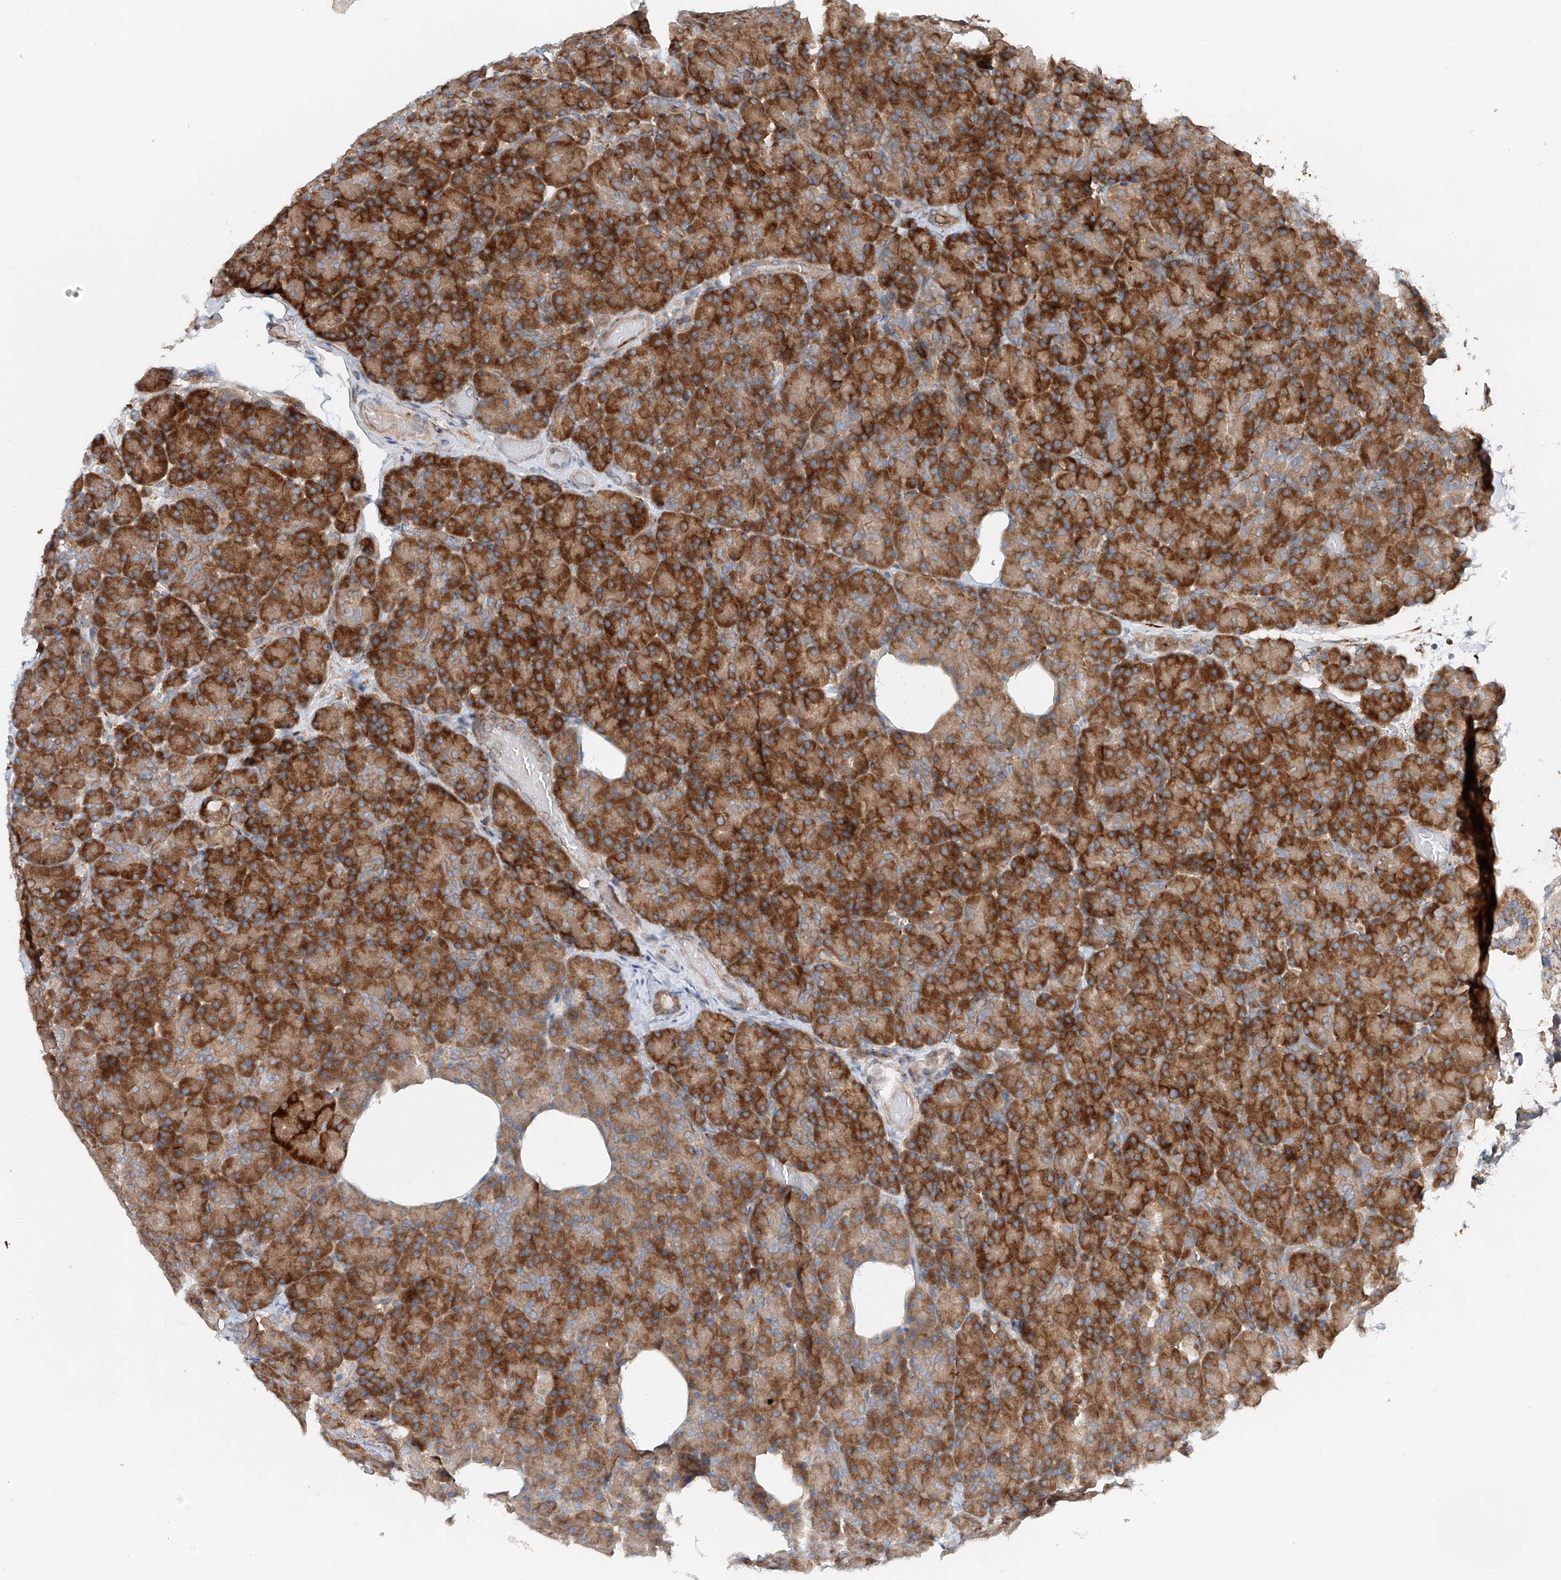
{"staining": {"intensity": "strong", "quantity": "25%-75%", "location": "cytoplasmic/membranous"}, "tissue": "pancreas", "cell_type": "Exocrine glandular cells", "image_type": "normal", "snomed": [{"axis": "morphology", "description": "Normal tissue, NOS"}, {"axis": "topography", "description": "Pancreas"}], "caption": "Protein expression analysis of unremarkable human pancreas reveals strong cytoplasmic/membranous expression in approximately 25%-75% of exocrine glandular cells.", "gene": "SNAP29", "patient": {"sex": "female", "age": 43}}